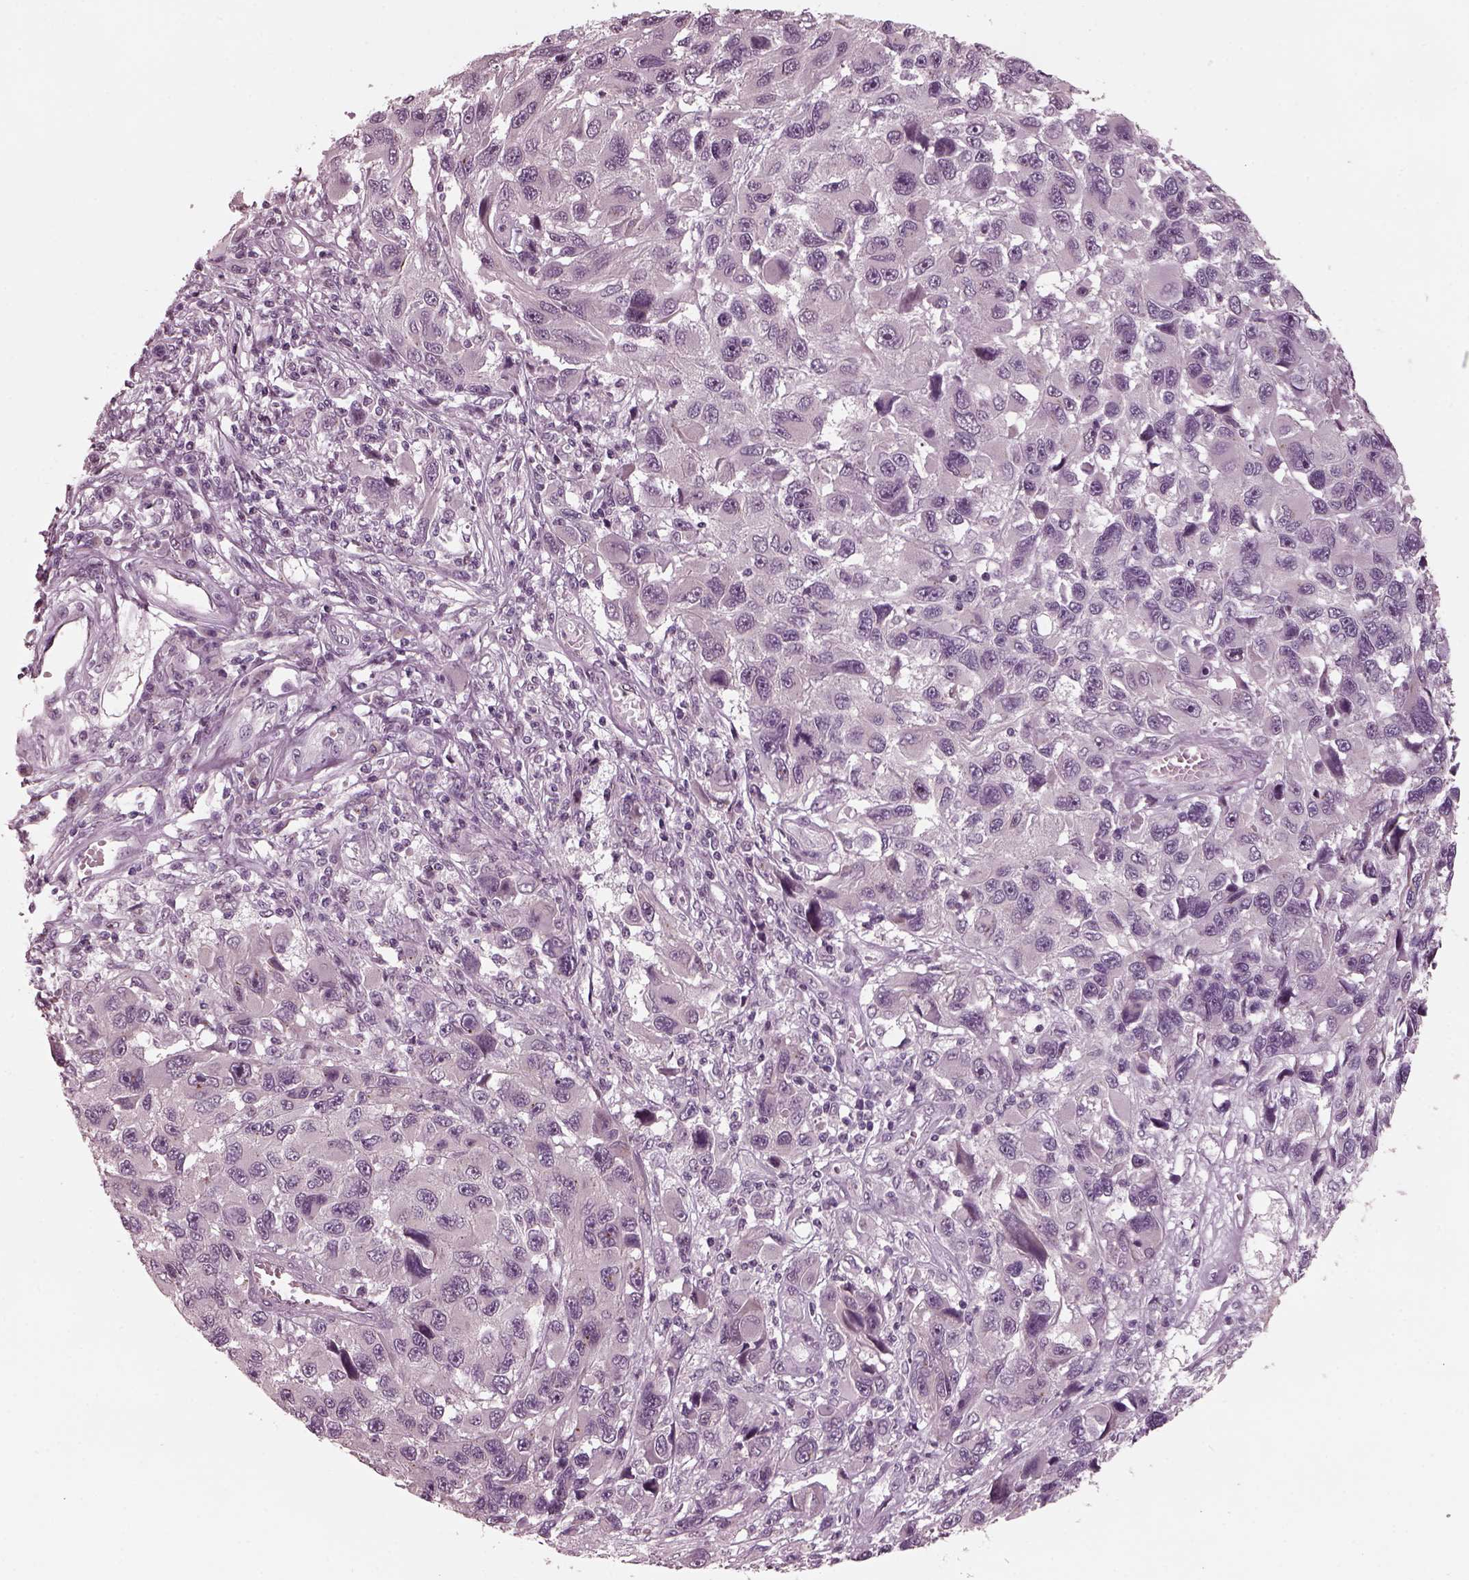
{"staining": {"intensity": "weak", "quantity": "<25%", "location": "cytoplasmic/membranous"}, "tissue": "melanoma", "cell_type": "Tumor cells", "image_type": "cancer", "snomed": [{"axis": "morphology", "description": "Malignant melanoma, NOS"}, {"axis": "topography", "description": "Skin"}], "caption": "DAB (3,3'-diaminobenzidine) immunohistochemical staining of melanoma shows no significant positivity in tumor cells. Nuclei are stained in blue.", "gene": "SAXO1", "patient": {"sex": "male", "age": 53}}